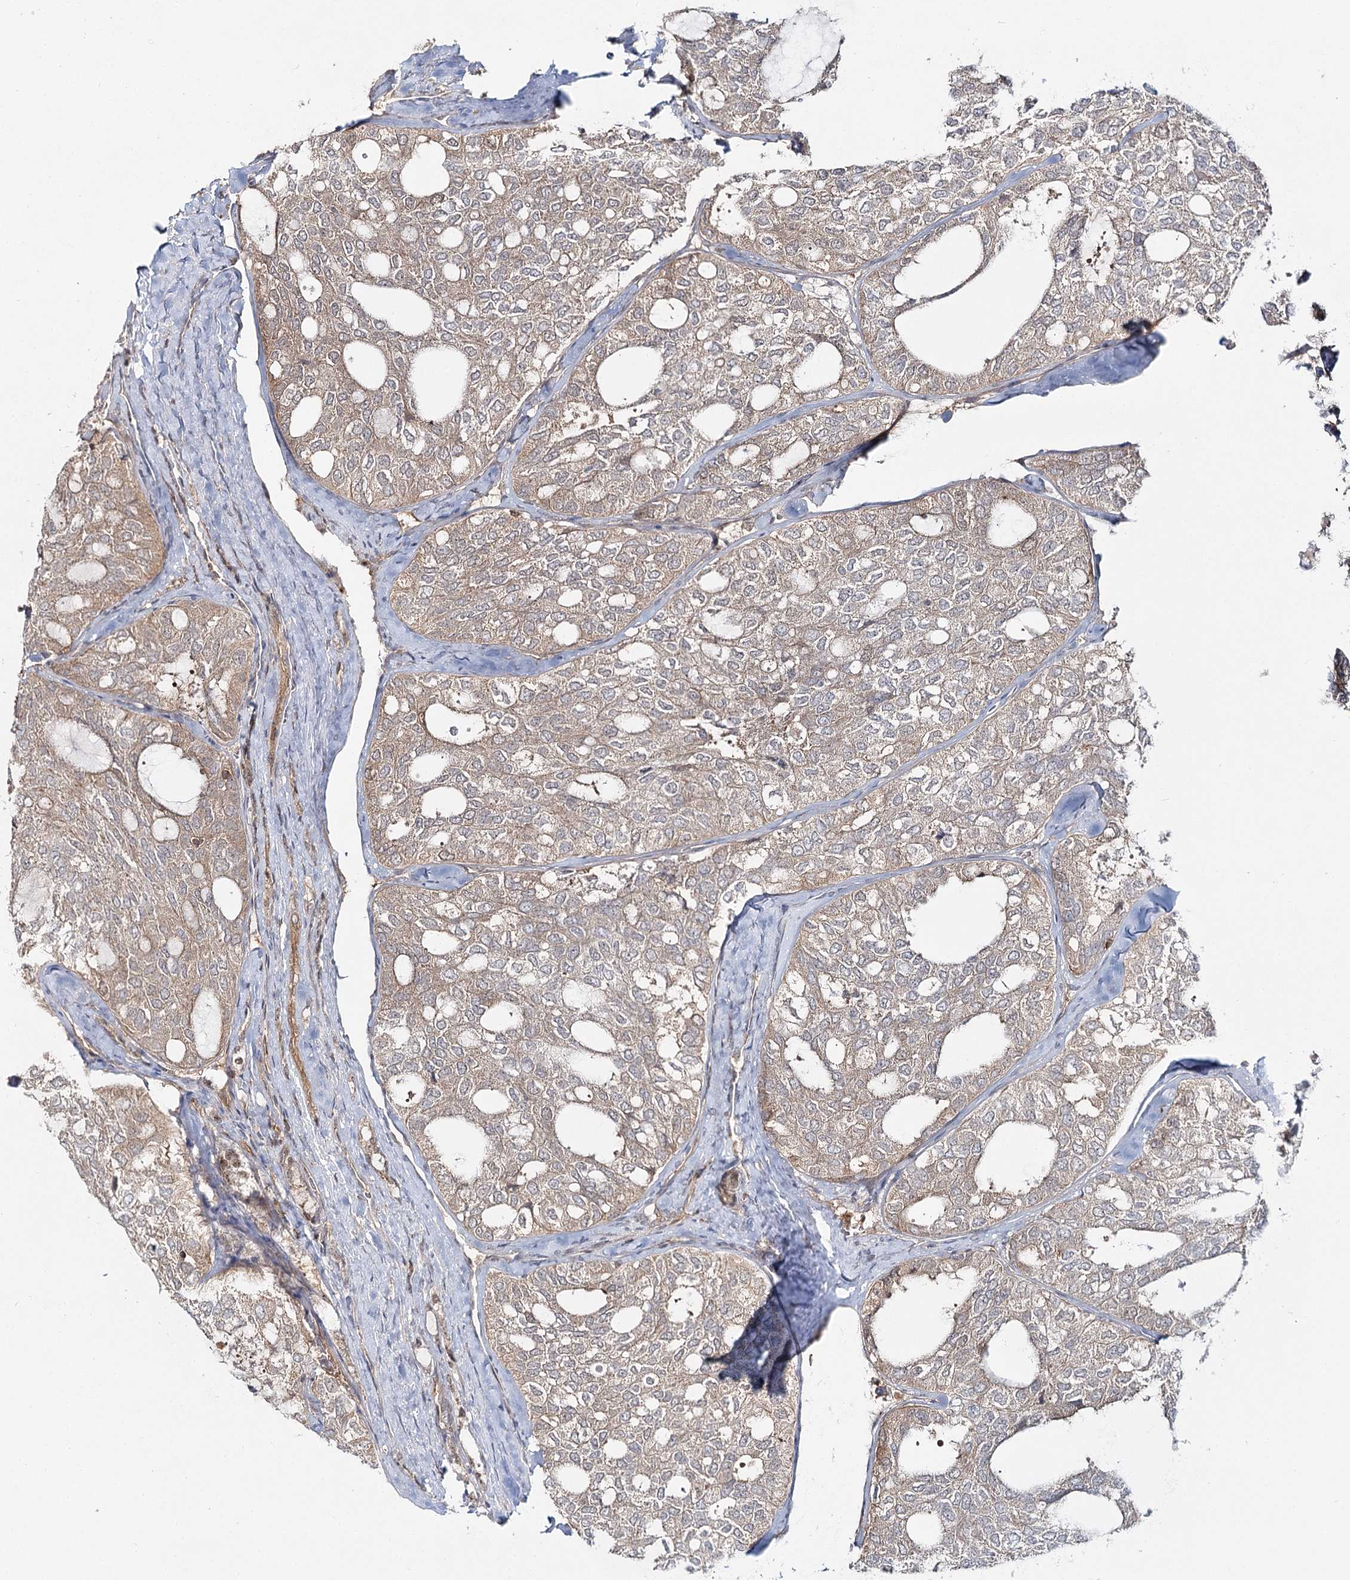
{"staining": {"intensity": "weak", "quantity": "<25%", "location": "cytoplasmic/membranous"}, "tissue": "thyroid cancer", "cell_type": "Tumor cells", "image_type": "cancer", "snomed": [{"axis": "morphology", "description": "Follicular adenoma carcinoma, NOS"}, {"axis": "topography", "description": "Thyroid gland"}], "caption": "Image shows no protein expression in tumor cells of thyroid follicular adenoma carcinoma tissue.", "gene": "FAM120B", "patient": {"sex": "male", "age": 75}}